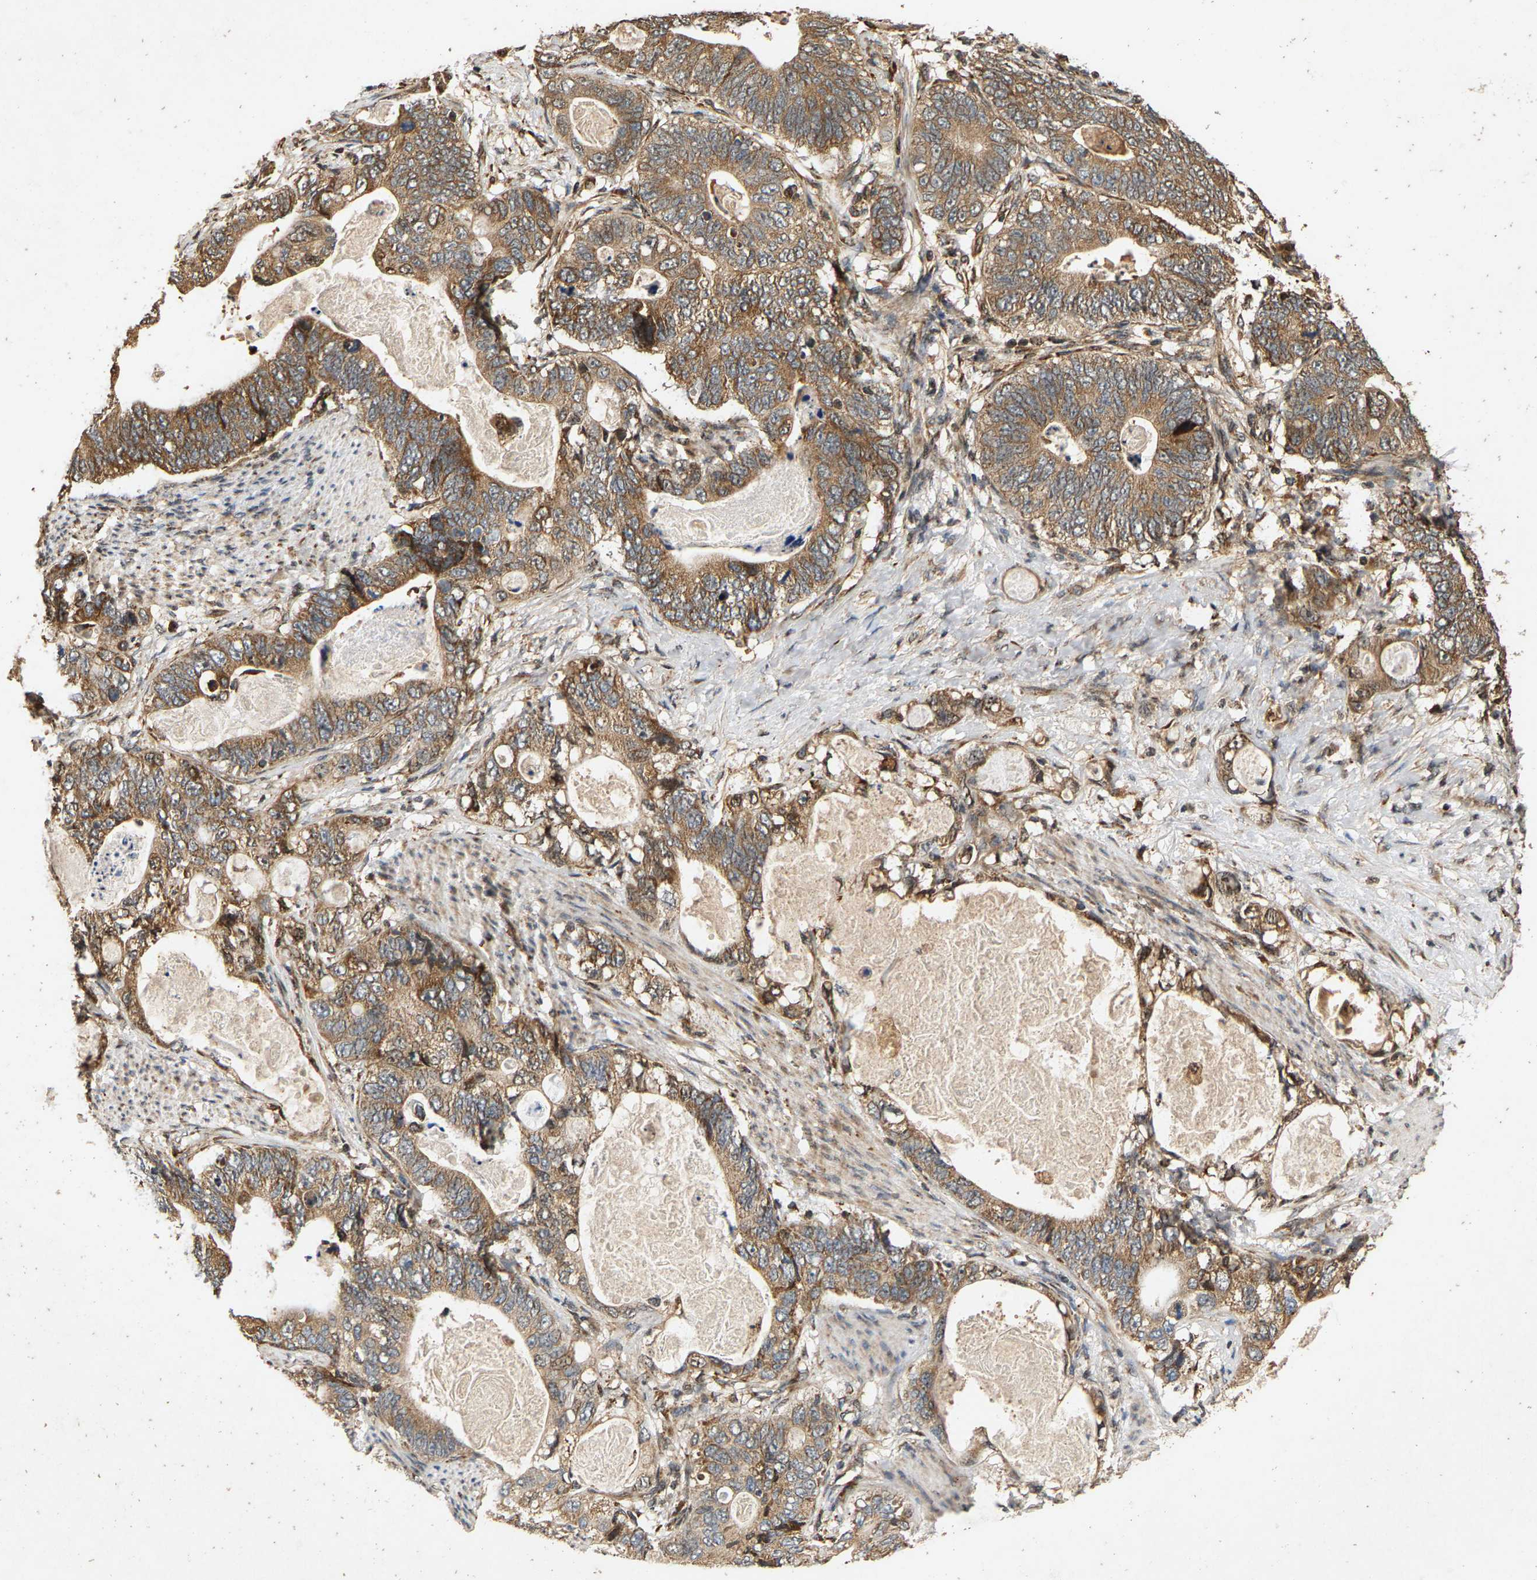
{"staining": {"intensity": "weak", "quantity": ">75%", "location": "cytoplasmic/membranous"}, "tissue": "stomach cancer", "cell_type": "Tumor cells", "image_type": "cancer", "snomed": [{"axis": "morphology", "description": "Normal tissue, NOS"}, {"axis": "morphology", "description": "Adenocarcinoma, NOS"}, {"axis": "topography", "description": "Stomach"}], "caption": "Human stomach adenocarcinoma stained for a protein (brown) reveals weak cytoplasmic/membranous positive positivity in about >75% of tumor cells.", "gene": "CIDEC", "patient": {"sex": "female", "age": 89}}